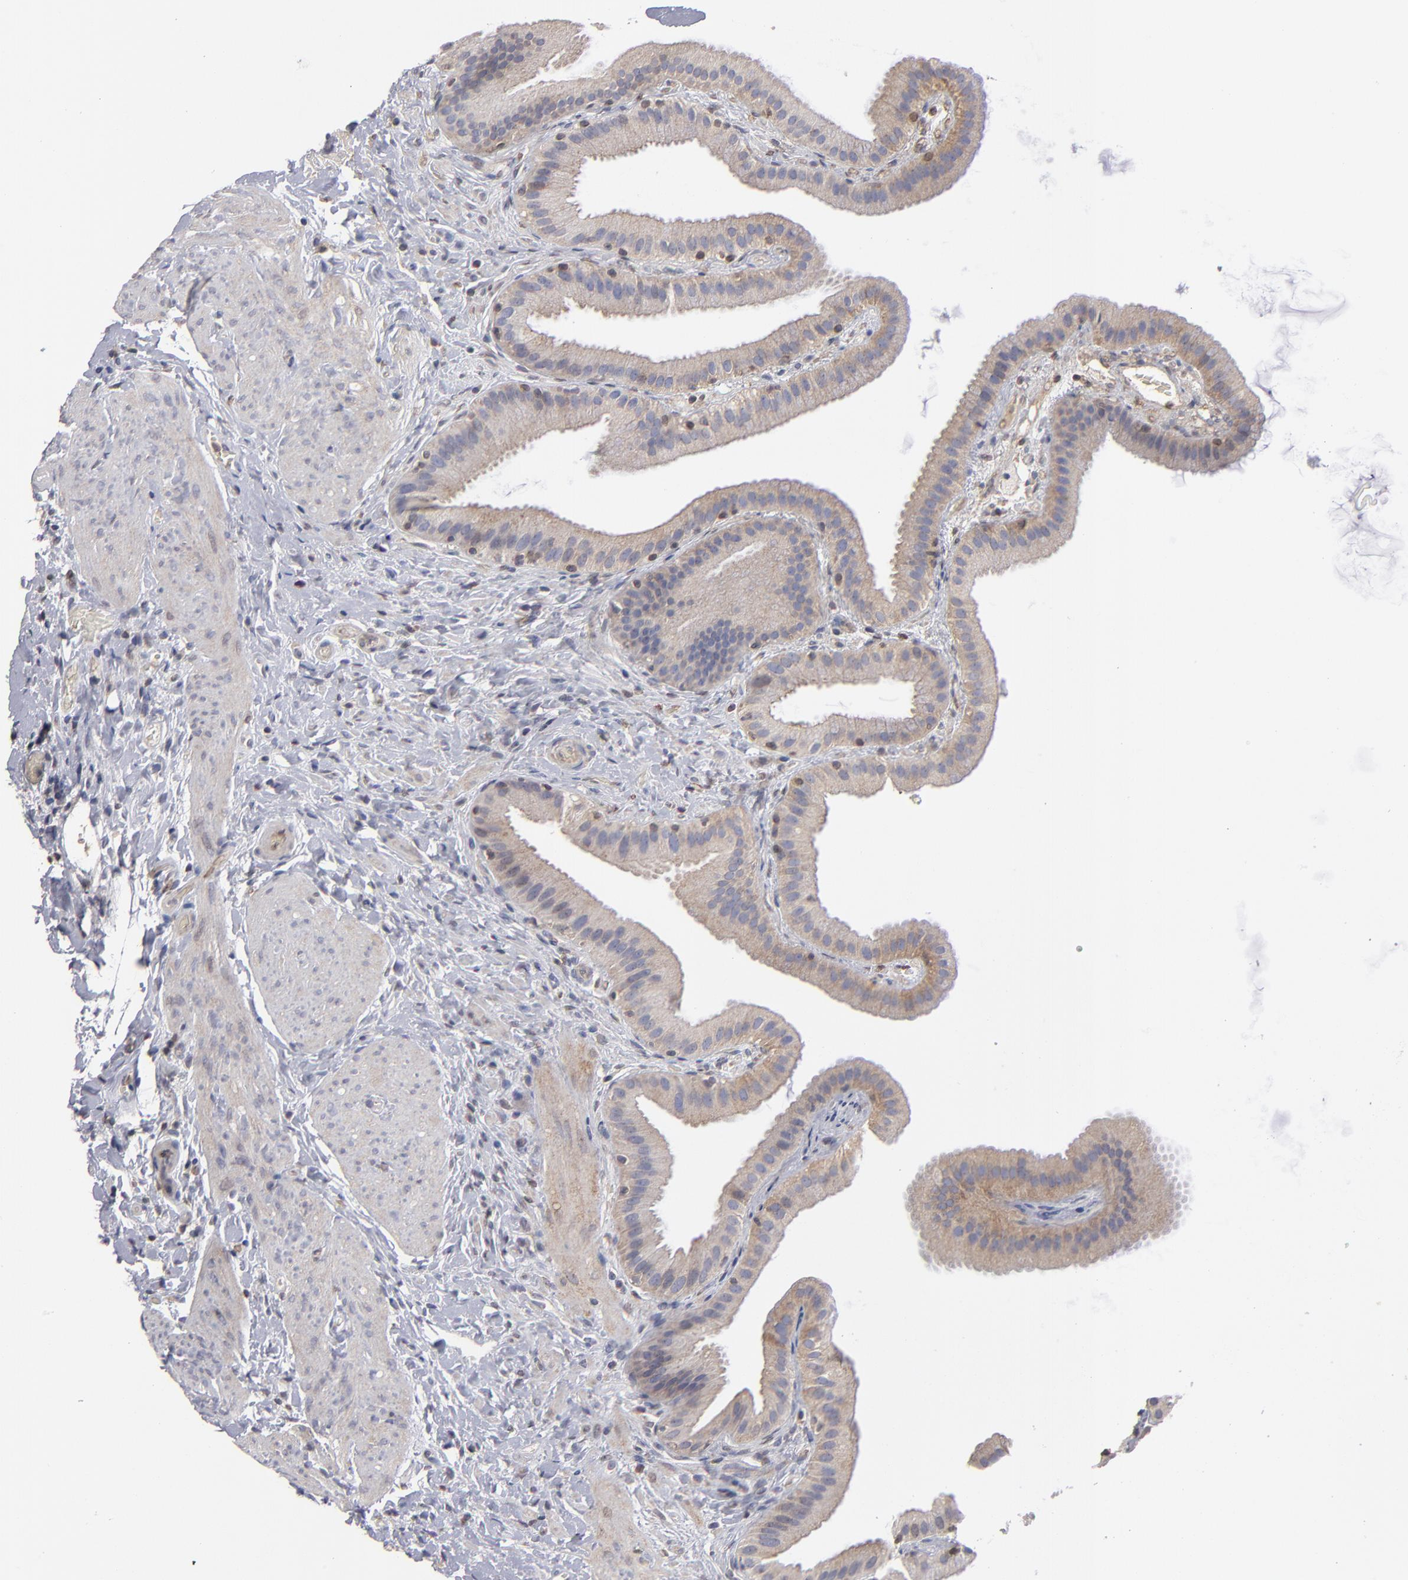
{"staining": {"intensity": "weak", "quantity": "25%-75%", "location": "cytoplasmic/membranous"}, "tissue": "gallbladder", "cell_type": "Glandular cells", "image_type": "normal", "snomed": [{"axis": "morphology", "description": "Normal tissue, NOS"}, {"axis": "topography", "description": "Gallbladder"}], "caption": "Immunohistochemistry (DAB) staining of normal human gallbladder reveals weak cytoplasmic/membranous protein positivity in about 25%-75% of glandular cells. The staining was performed using DAB, with brown indicating positive protein expression. Nuclei are stained blue with hematoxylin.", "gene": "CEP97", "patient": {"sex": "female", "age": 63}}